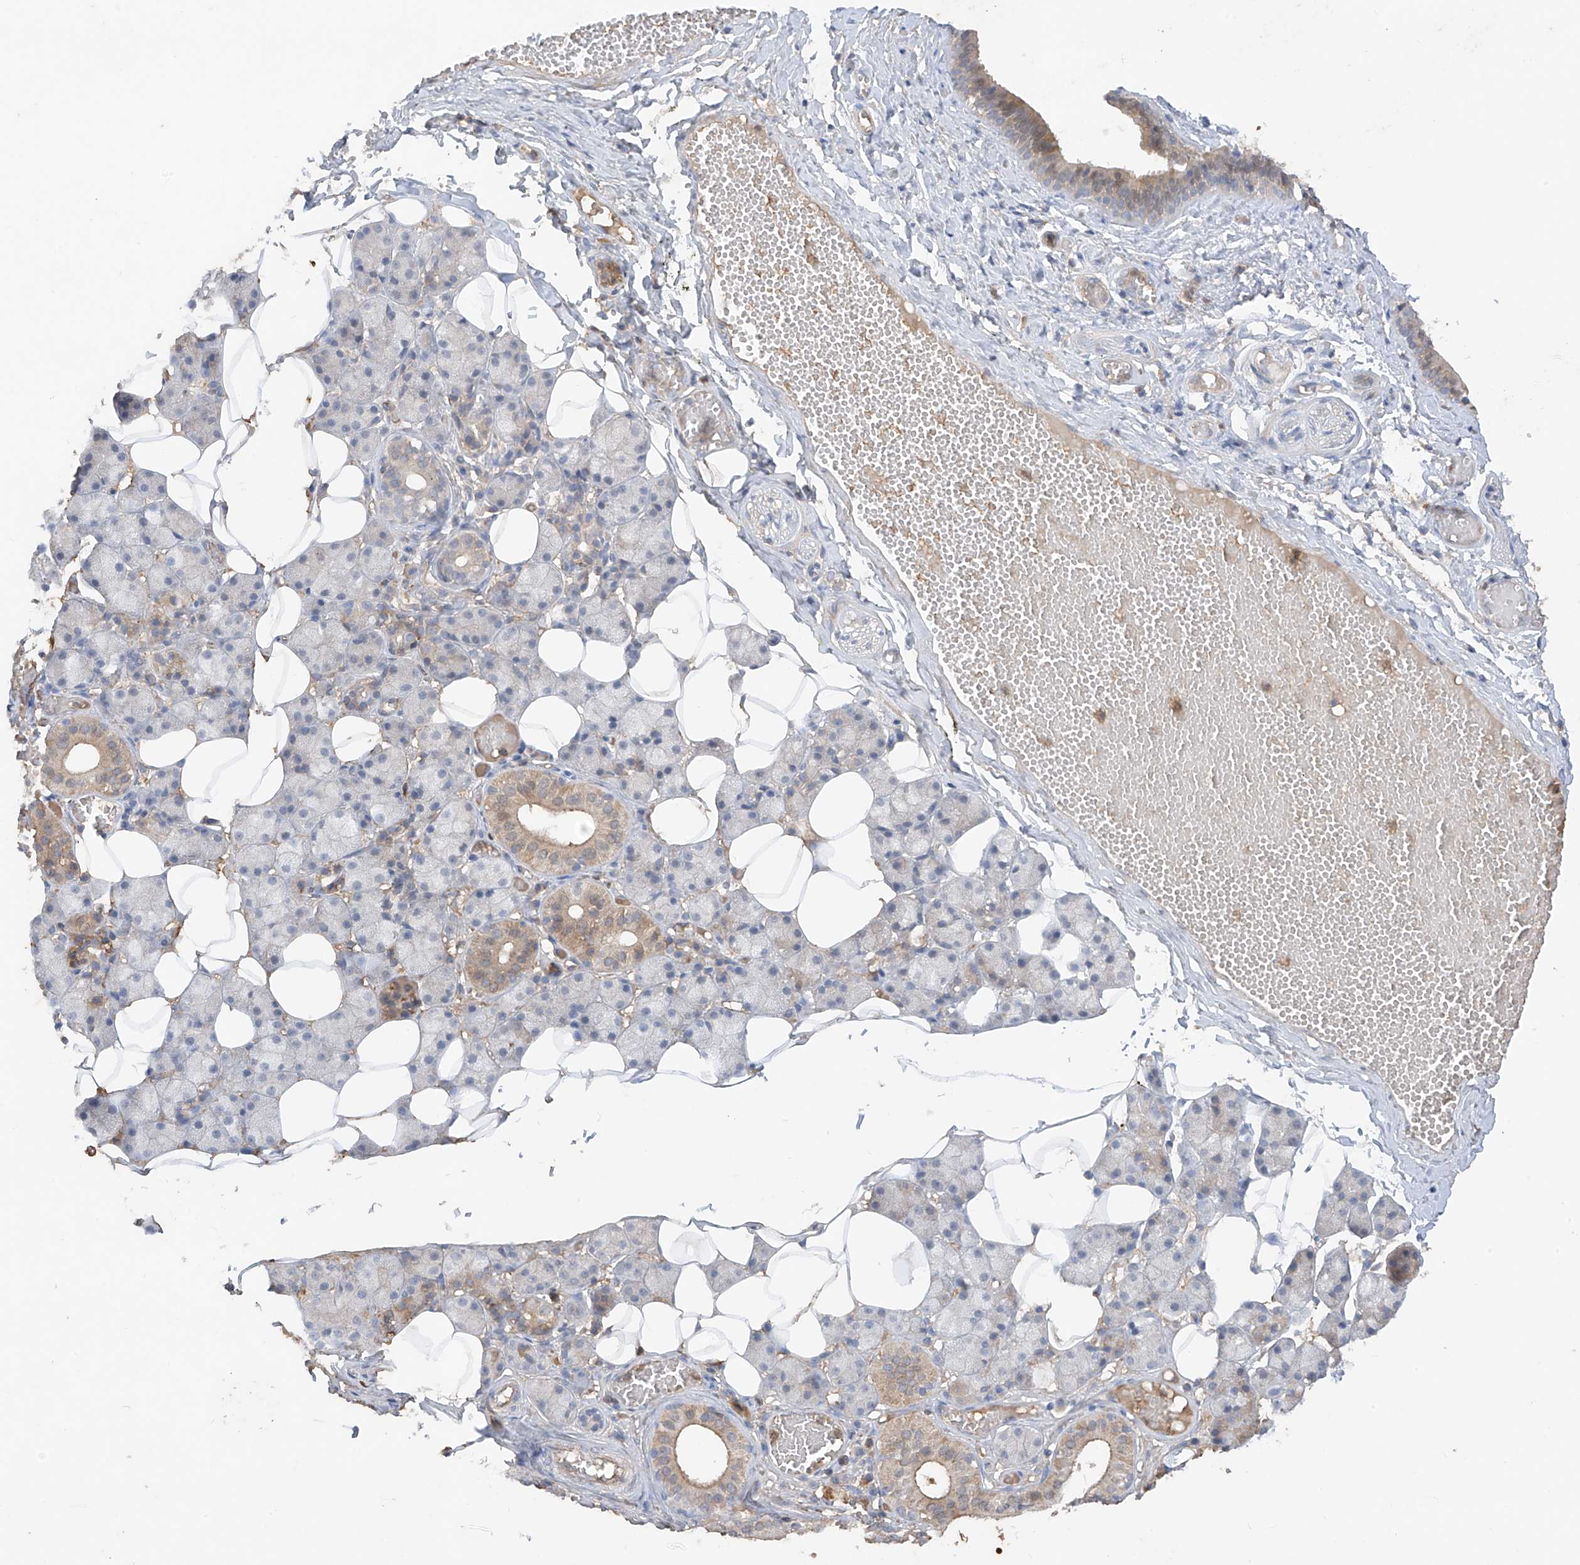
{"staining": {"intensity": "moderate", "quantity": "<25%", "location": "cytoplasmic/membranous"}, "tissue": "salivary gland", "cell_type": "Glandular cells", "image_type": "normal", "snomed": [{"axis": "morphology", "description": "Normal tissue, NOS"}, {"axis": "topography", "description": "Salivary gland"}], "caption": "Salivary gland stained with DAB IHC displays low levels of moderate cytoplasmic/membranous staining in about <25% of glandular cells.", "gene": "CACNA2D4", "patient": {"sex": "female", "age": 33}}